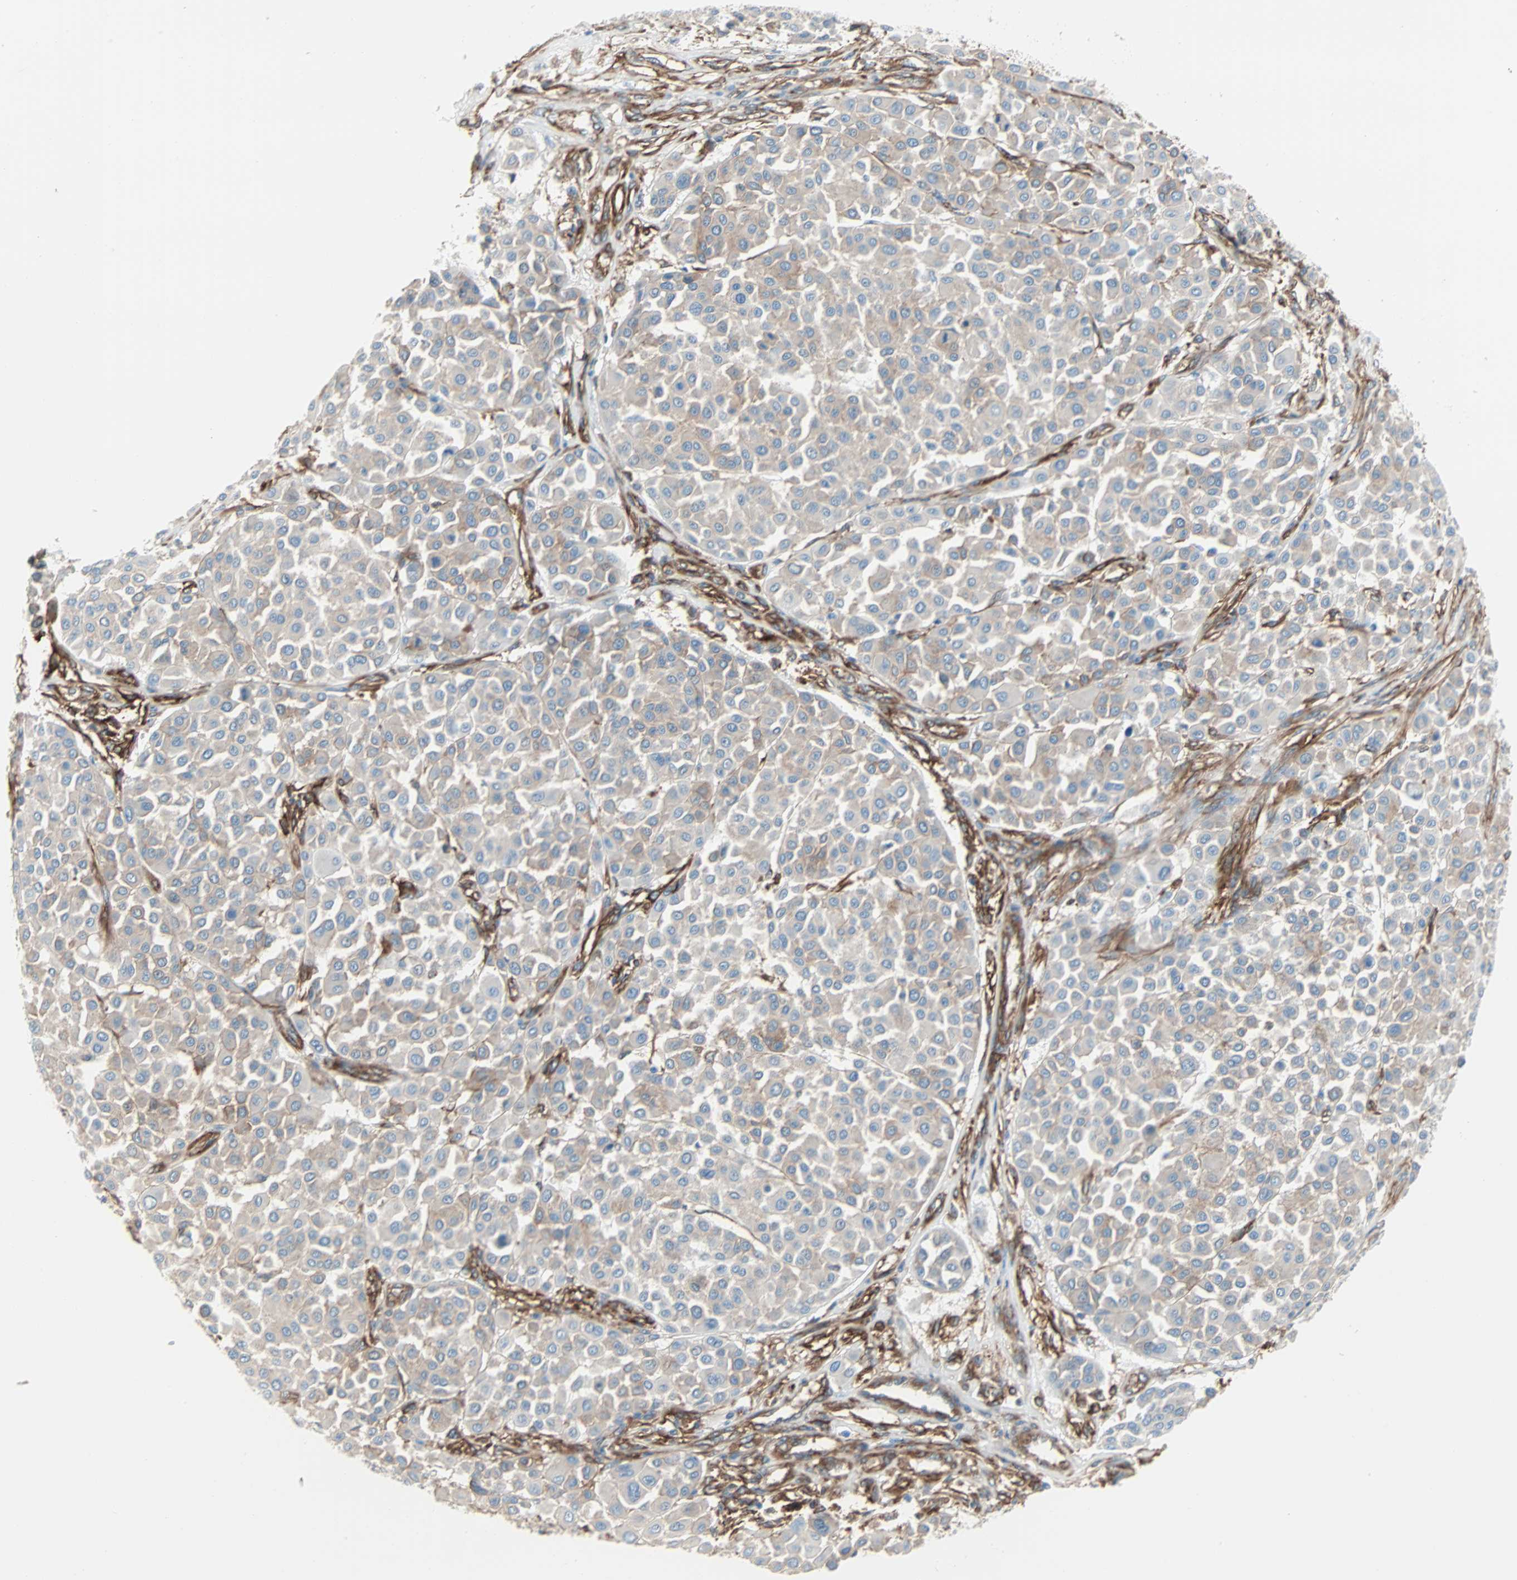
{"staining": {"intensity": "weak", "quantity": ">75%", "location": "cytoplasmic/membranous"}, "tissue": "melanoma", "cell_type": "Tumor cells", "image_type": "cancer", "snomed": [{"axis": "morphology", "description": "Malignant melanoma, Metastatic site"}, {"axis": "topography", "description": "Soft tissue"}], "caption": "Melanoma stained with DAB (3,3'-diaminobenzidine) IHC reveals low levels of weak cytoplasmic/membranous positivity in about >75% of tumor cells.", "gene": "EPB41L2", "patient": {"sex": "male", "age": 41}}